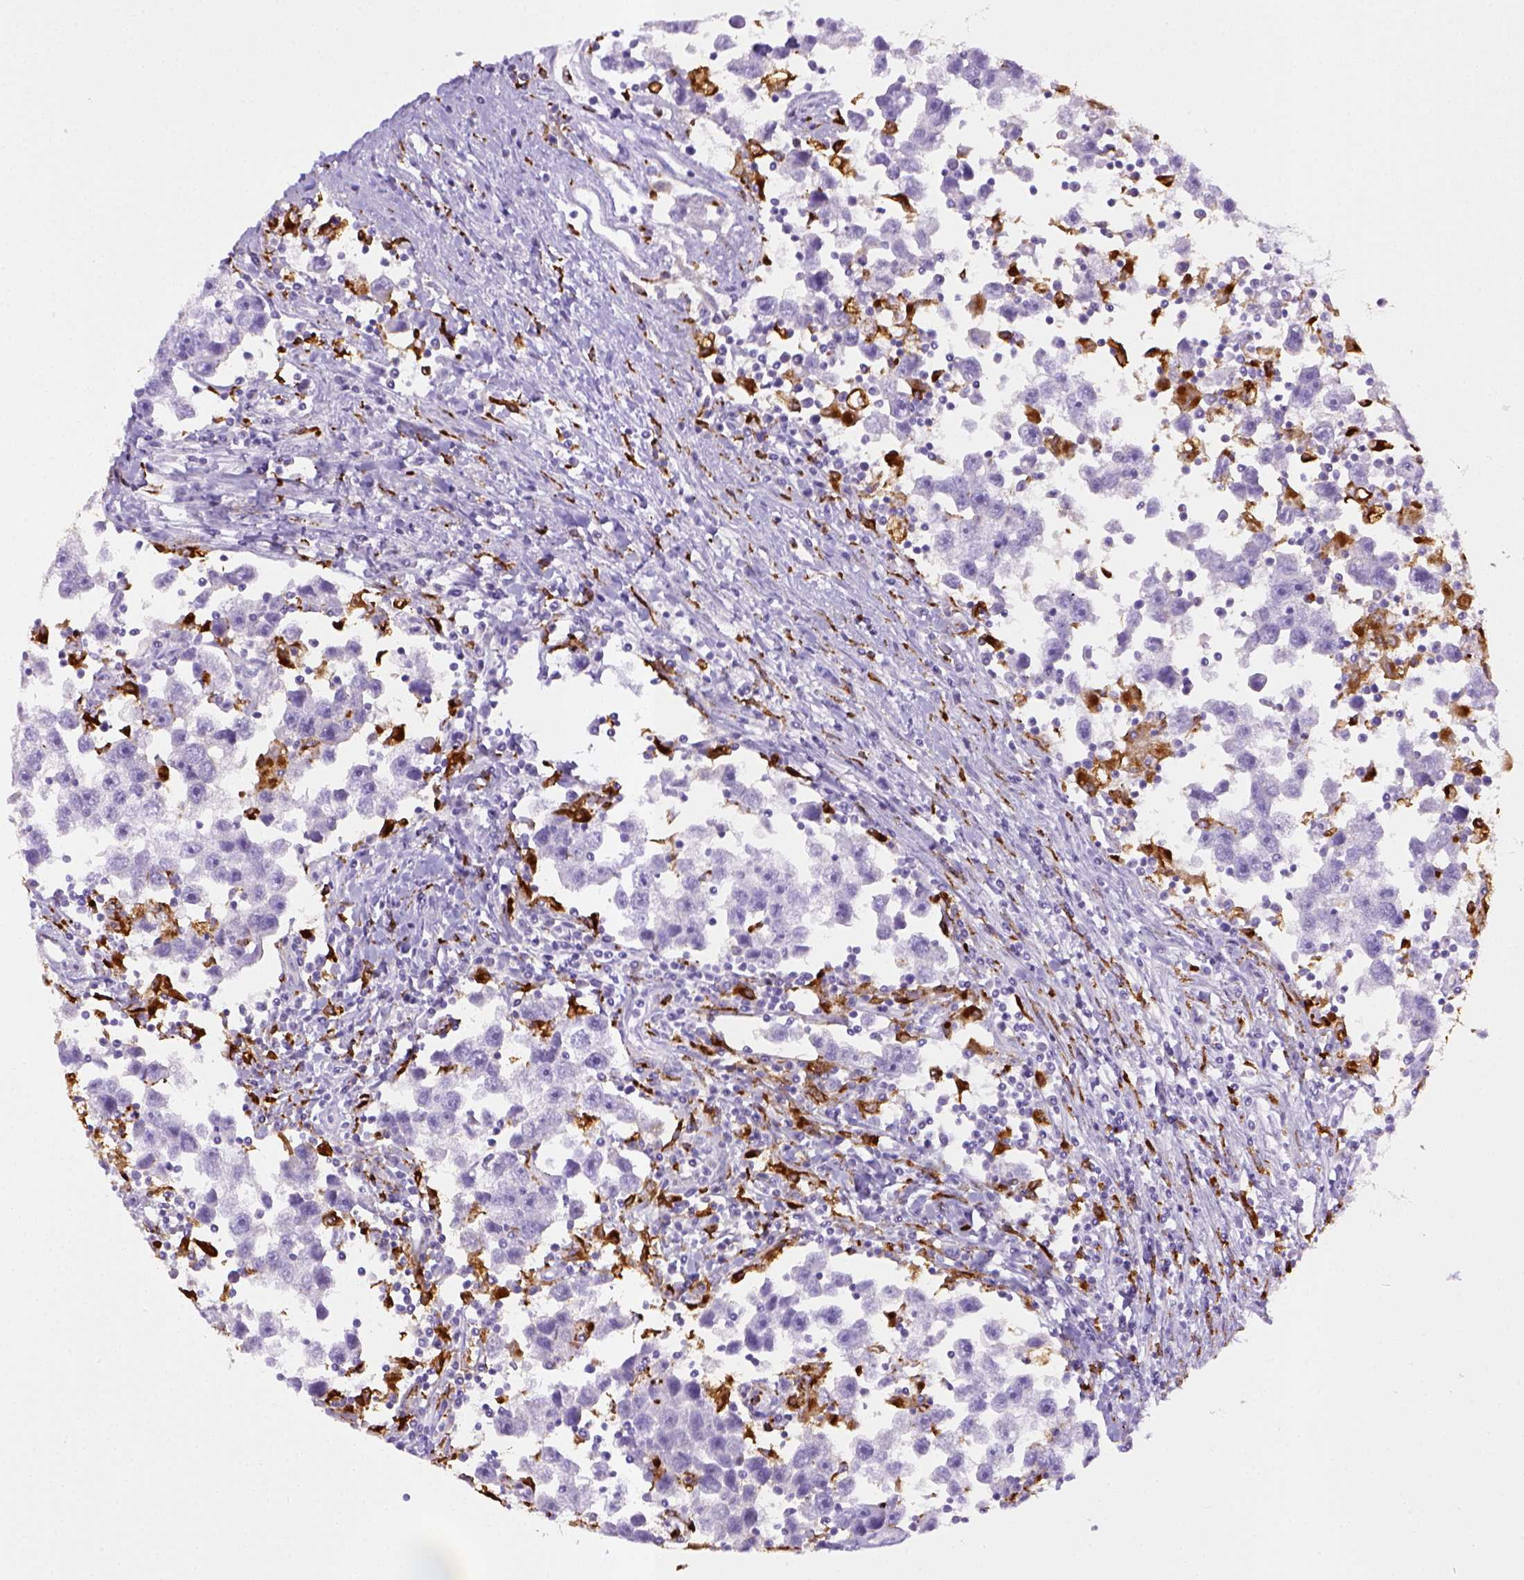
{"staining": {"intensity": "negative", "quantity": "none", "location": "none"}, "tissue": "testis cancer", "cell_type": "Tumor cells", "image_type": "cancer", "snomed": [{"axis": "morphology", "description": "Seminoma, NOS"}, {"axis": "topography", "description": "Testis"}], "caption": "Photomicrograph shows no significant protein expression in tumor cells of seminoma (testis).", "gene": "CD68", "patient": {"sex": "male", "age": 30}}